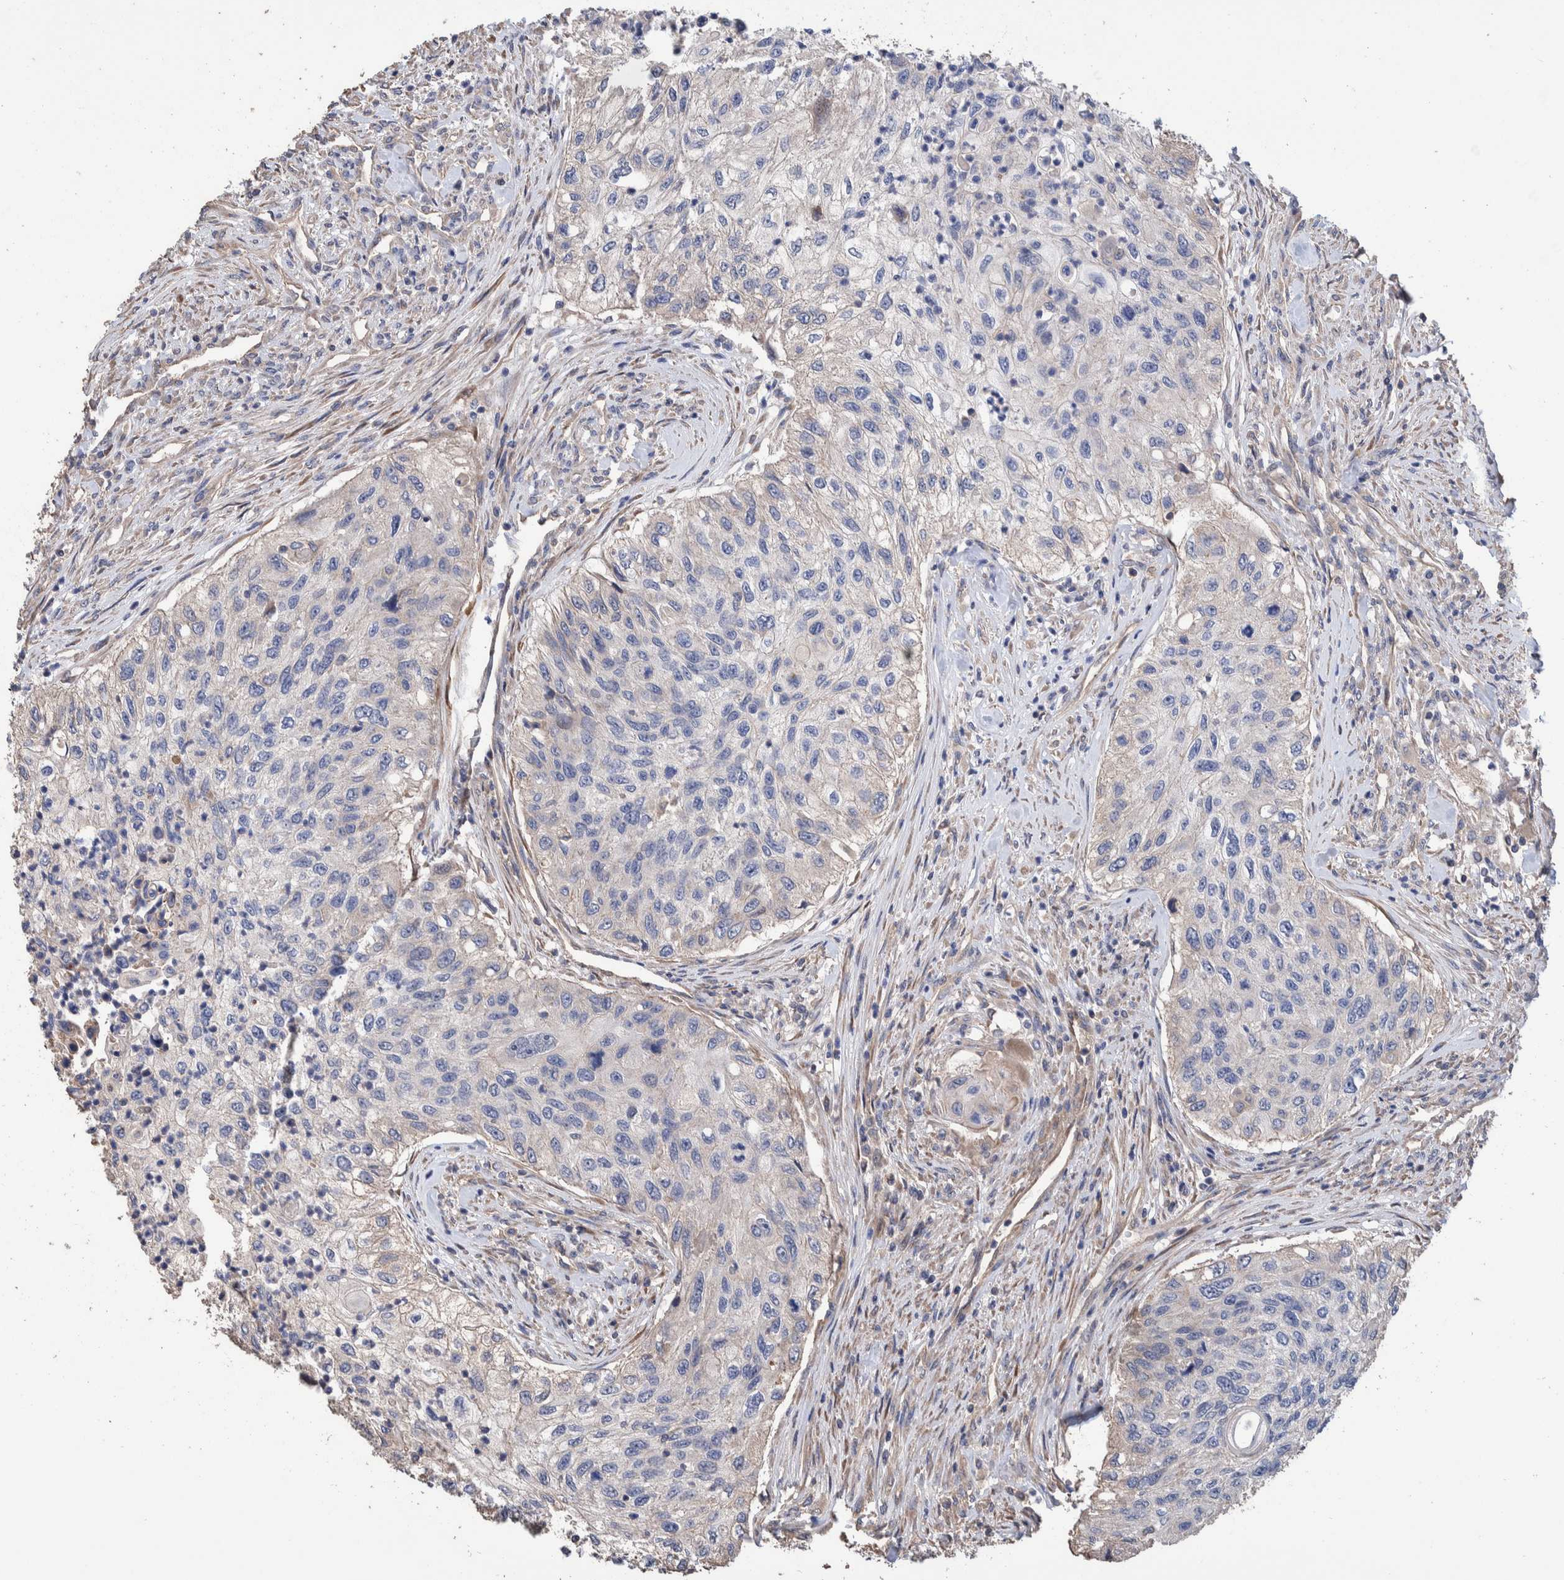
{"staining": {"intensity": "negative", "quantity": "none", "location": "none"}, "tissue": "urothelial cancer", "cell_type": "Tumor cells", "image_type": "cancer", "snomed": [{"axis": "morphology", "description": "Urothelial carcinoma, High grade"}, {"axis": "topography", "description": "Urinary bladder"}], "caption": "Immunohistochemistry of human urothelial cancer displays no expression in tumor cells. The staining was performed using DAB (3,3'-diaminobenzidine) to visualize the protein expression in brown, while the nuclei were stained in blue with hematoxylin (Magnification: 20x).", "gene": "SLC45A4", "patient": {"sex": "female", "age": 60}}